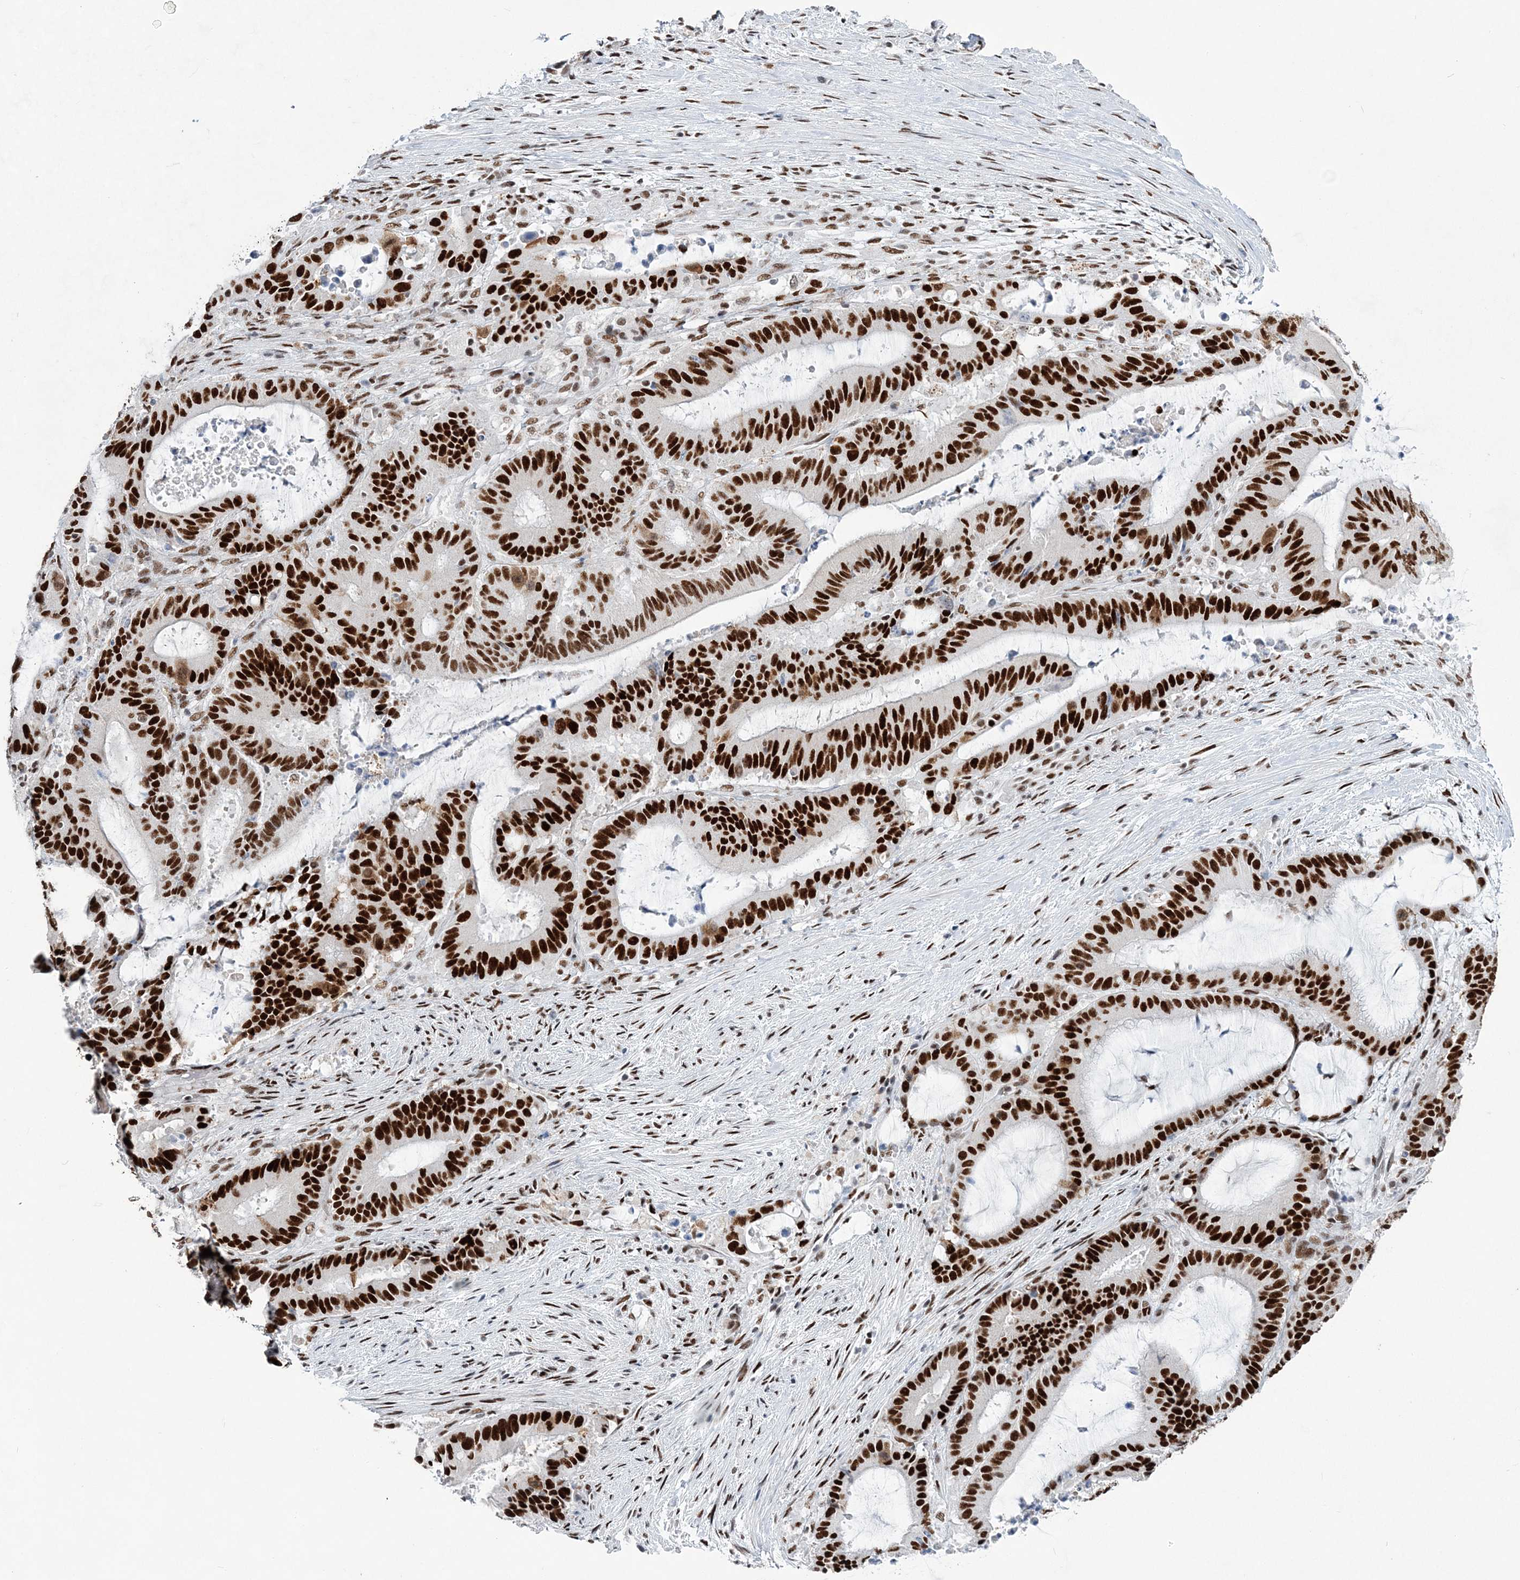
{"staining": {"intensity": "strong", "quantity": ">75%", "location": "nuclear"}, "tissue": "liver cancer", "cell_type": "Tumor cells", "image_type": "cancer", "snomed": [{"axis": "morphology", "description": "Normal tissue, NOS"}, {"axis": "morphology", "description": "Cholangiocarcinoma"}, {"axis": "topography", "description": "Liver"}, {"axis": "topography", "description": "Peripheral nerve tissue"}], "caption": "Immunohistochemical staining of human cholangiocarcinoma (liver) exhibits strong nuclear protein expression in about >75% of tumor cells.", "gene": "ZBTB7A", "patient": {"sex": "female", "age": 73}}